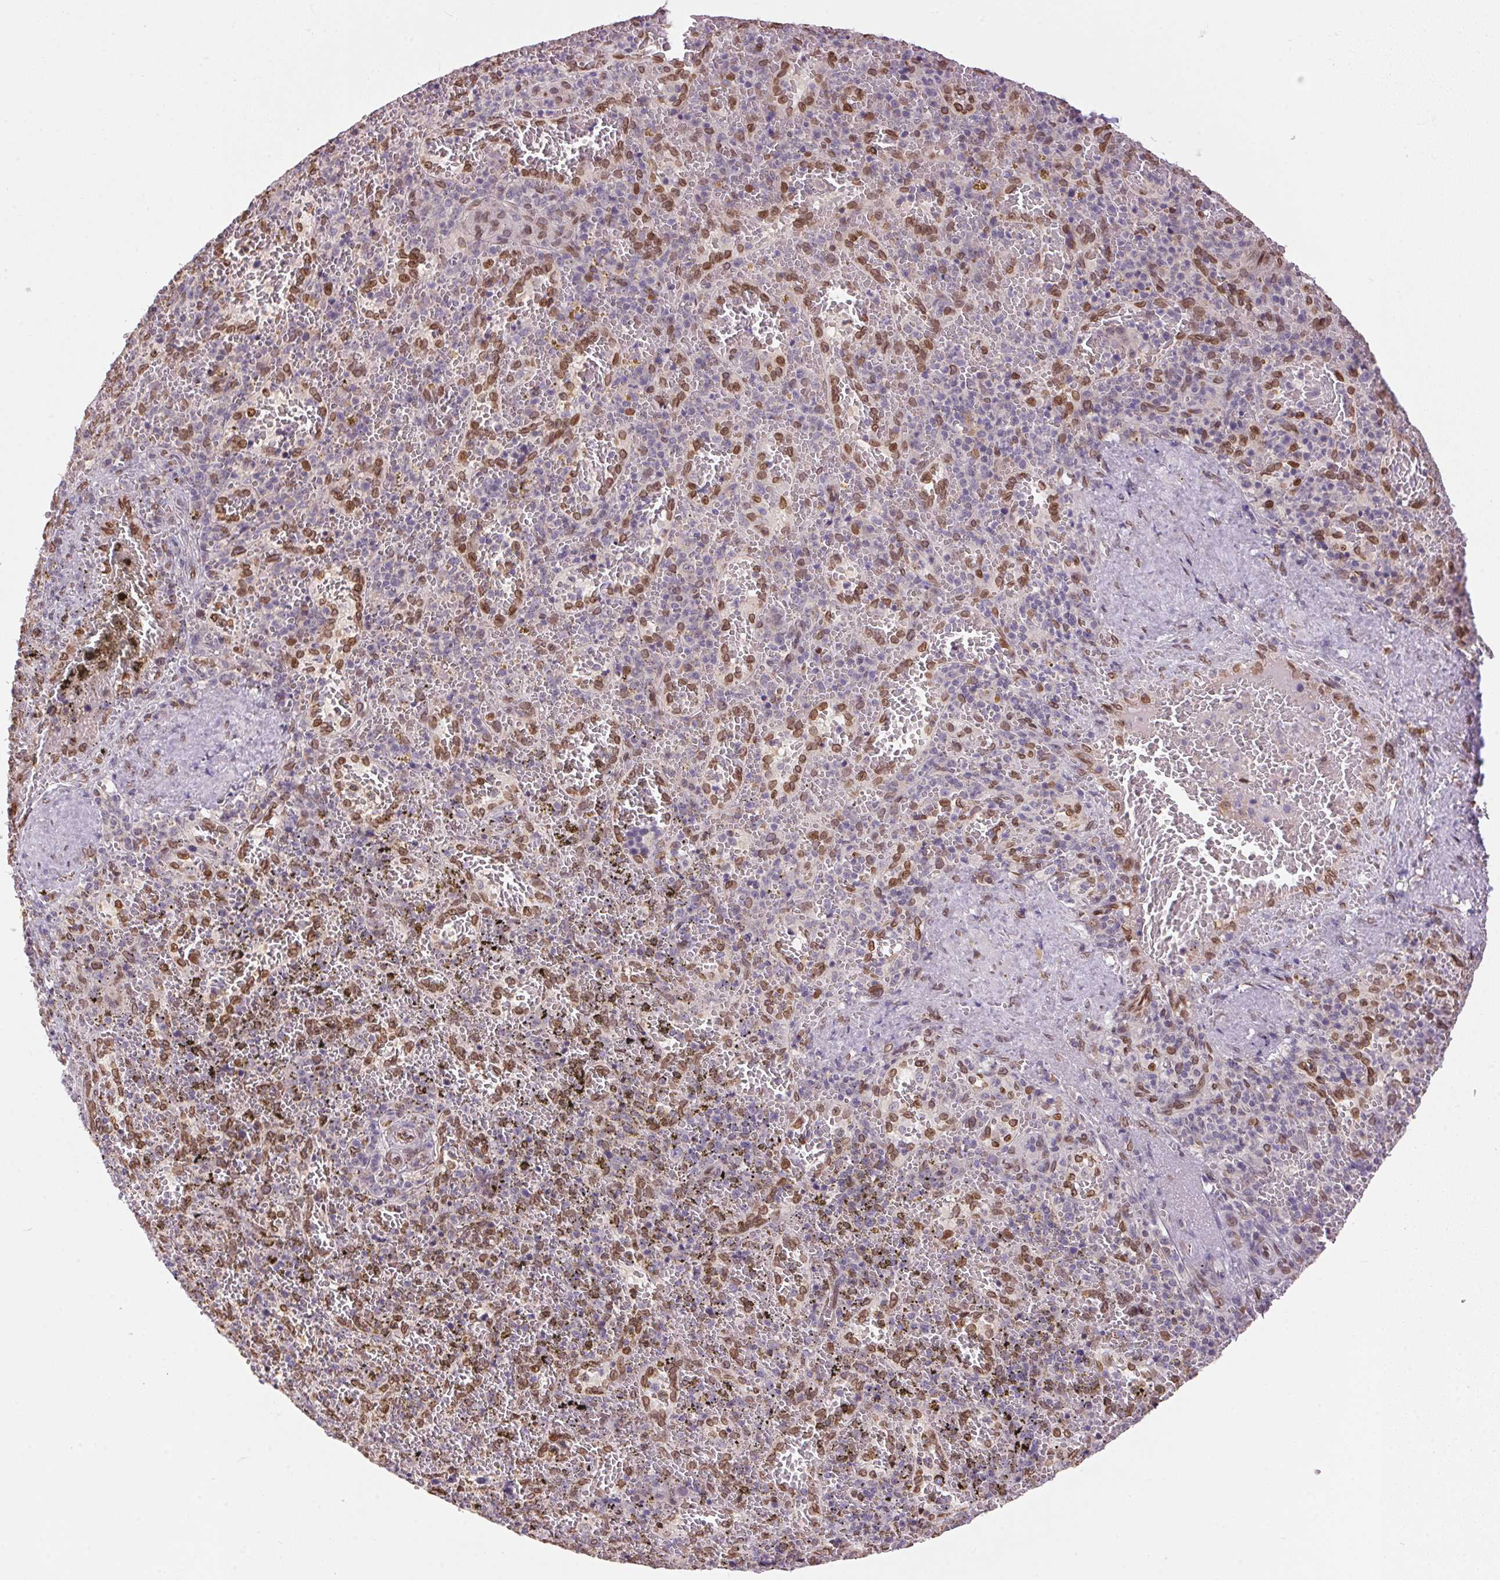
{"staining": {"intensity": "moderate", "quantity": "25%-75%", "location": "cytoplasmic/membranous,nuclear"}, "tissue": "spleen", "cell_type": "Cells in red pulp", "image_type": "normal", "snomed": [{"axis": "morphology", "description": "Normal tissue, NOS"}, {"axis": "topography", "description": "Spleen"}], "caption": "A photomicrograph showing moderate cytoplasmic/membranous,nuclear expression in approximately 25%-75% of cells in red pulp in benign spleen, as visualized by brown immunohistochemical staining.", "gene": "TMEM175", "patient": {"sex": "female", "age": 50}}